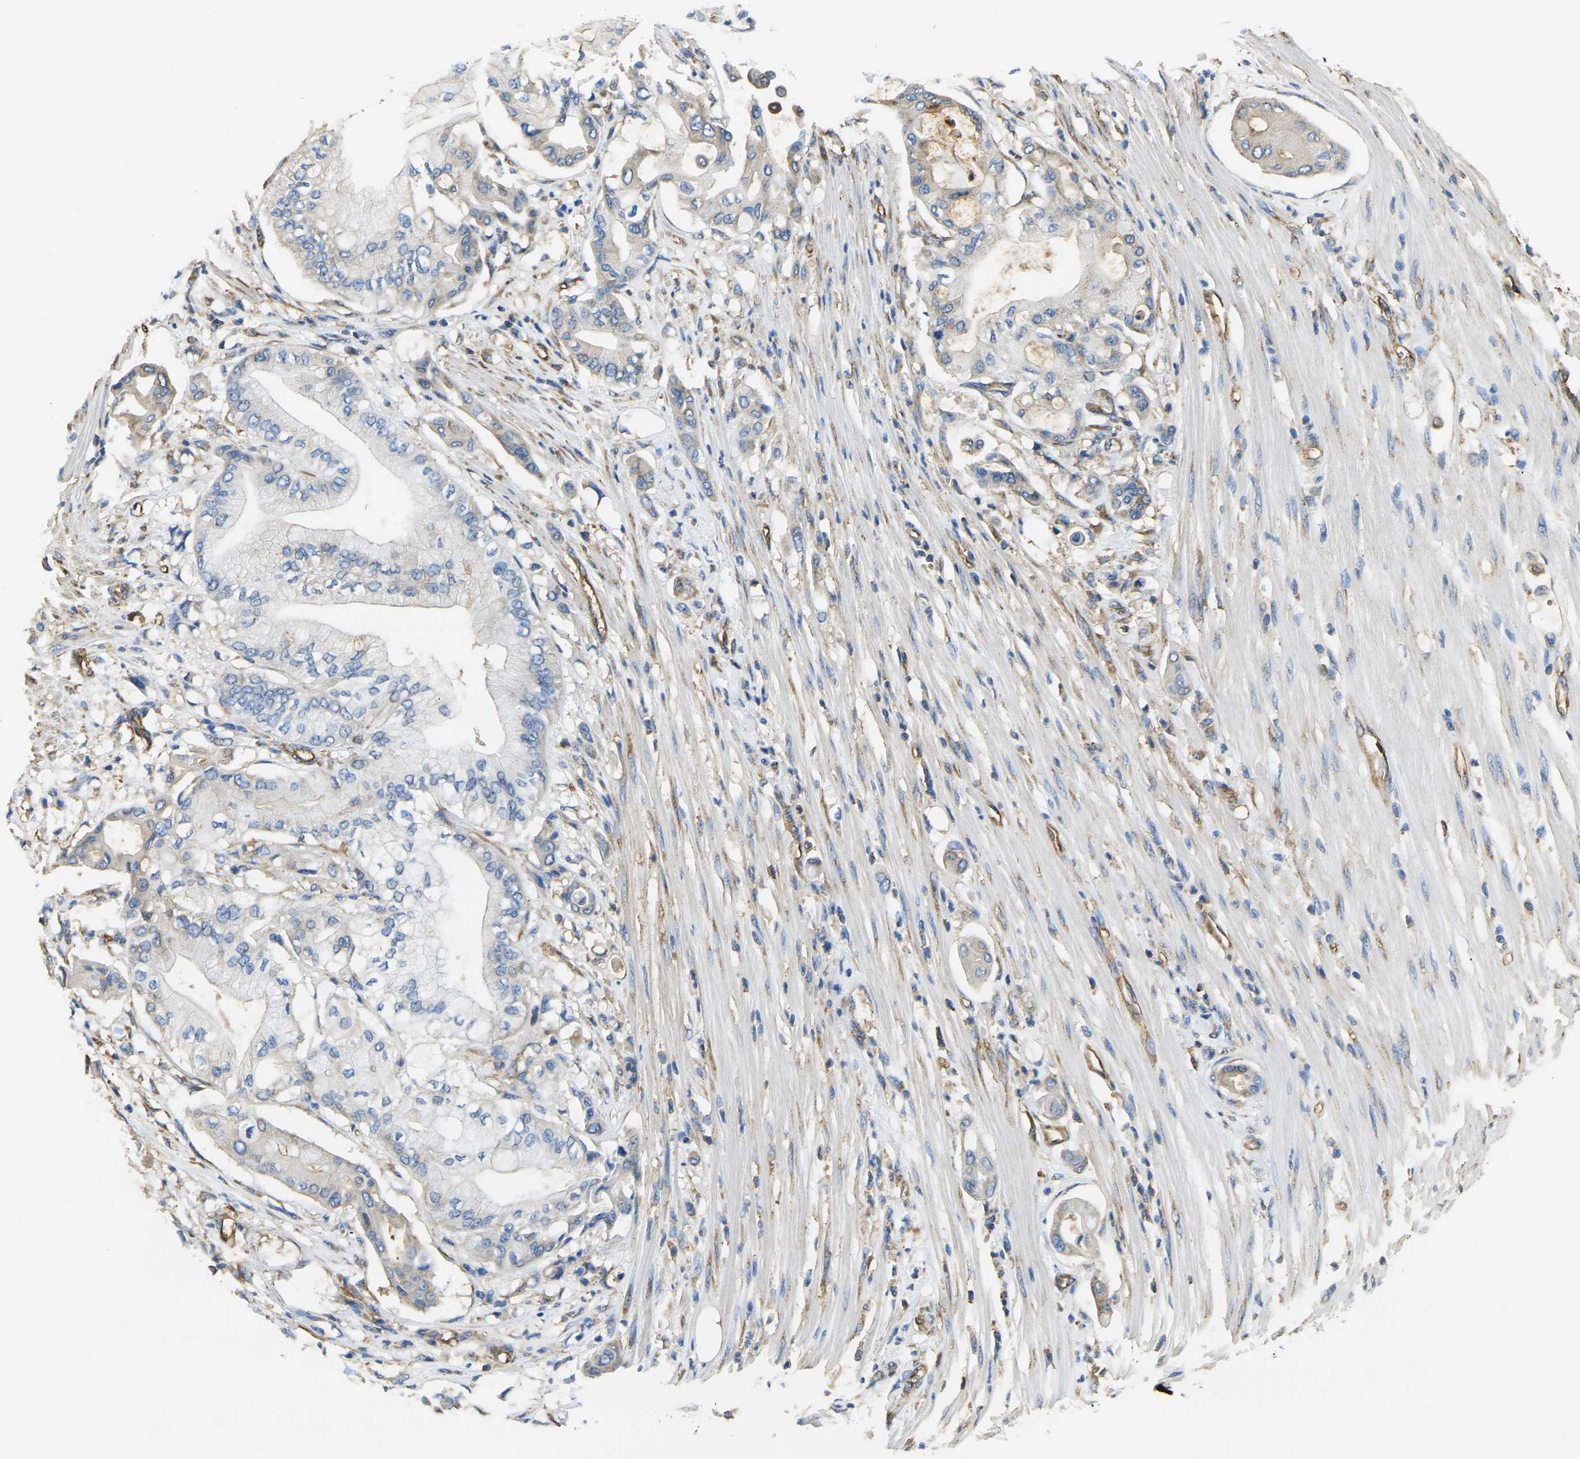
{"staining": {"intensity": "negative", "quantity": "none", "location": "none"}, "tissue": "pancreatic cancer", "cell_type": "Tumor cells", "image_type": "cancer", "snomed": [{"axis": "morphology", "description": "Adenocarcinoma, NOS"}, {"axis": "morphology", "description": "Adenocarcinoma, metastatic, NOS"}, {"axis": "topography", "description": "Lymph node"}, {"axis": "topography", "description": "Pancreas"}, {"axis": "topography", "description": "Duodenum"}], "caption": "Tumor cells show no significant protein expression in pancreatic cancer.", "gene": "FAM110D", "patient": {"sex": "female", "age": 64}}